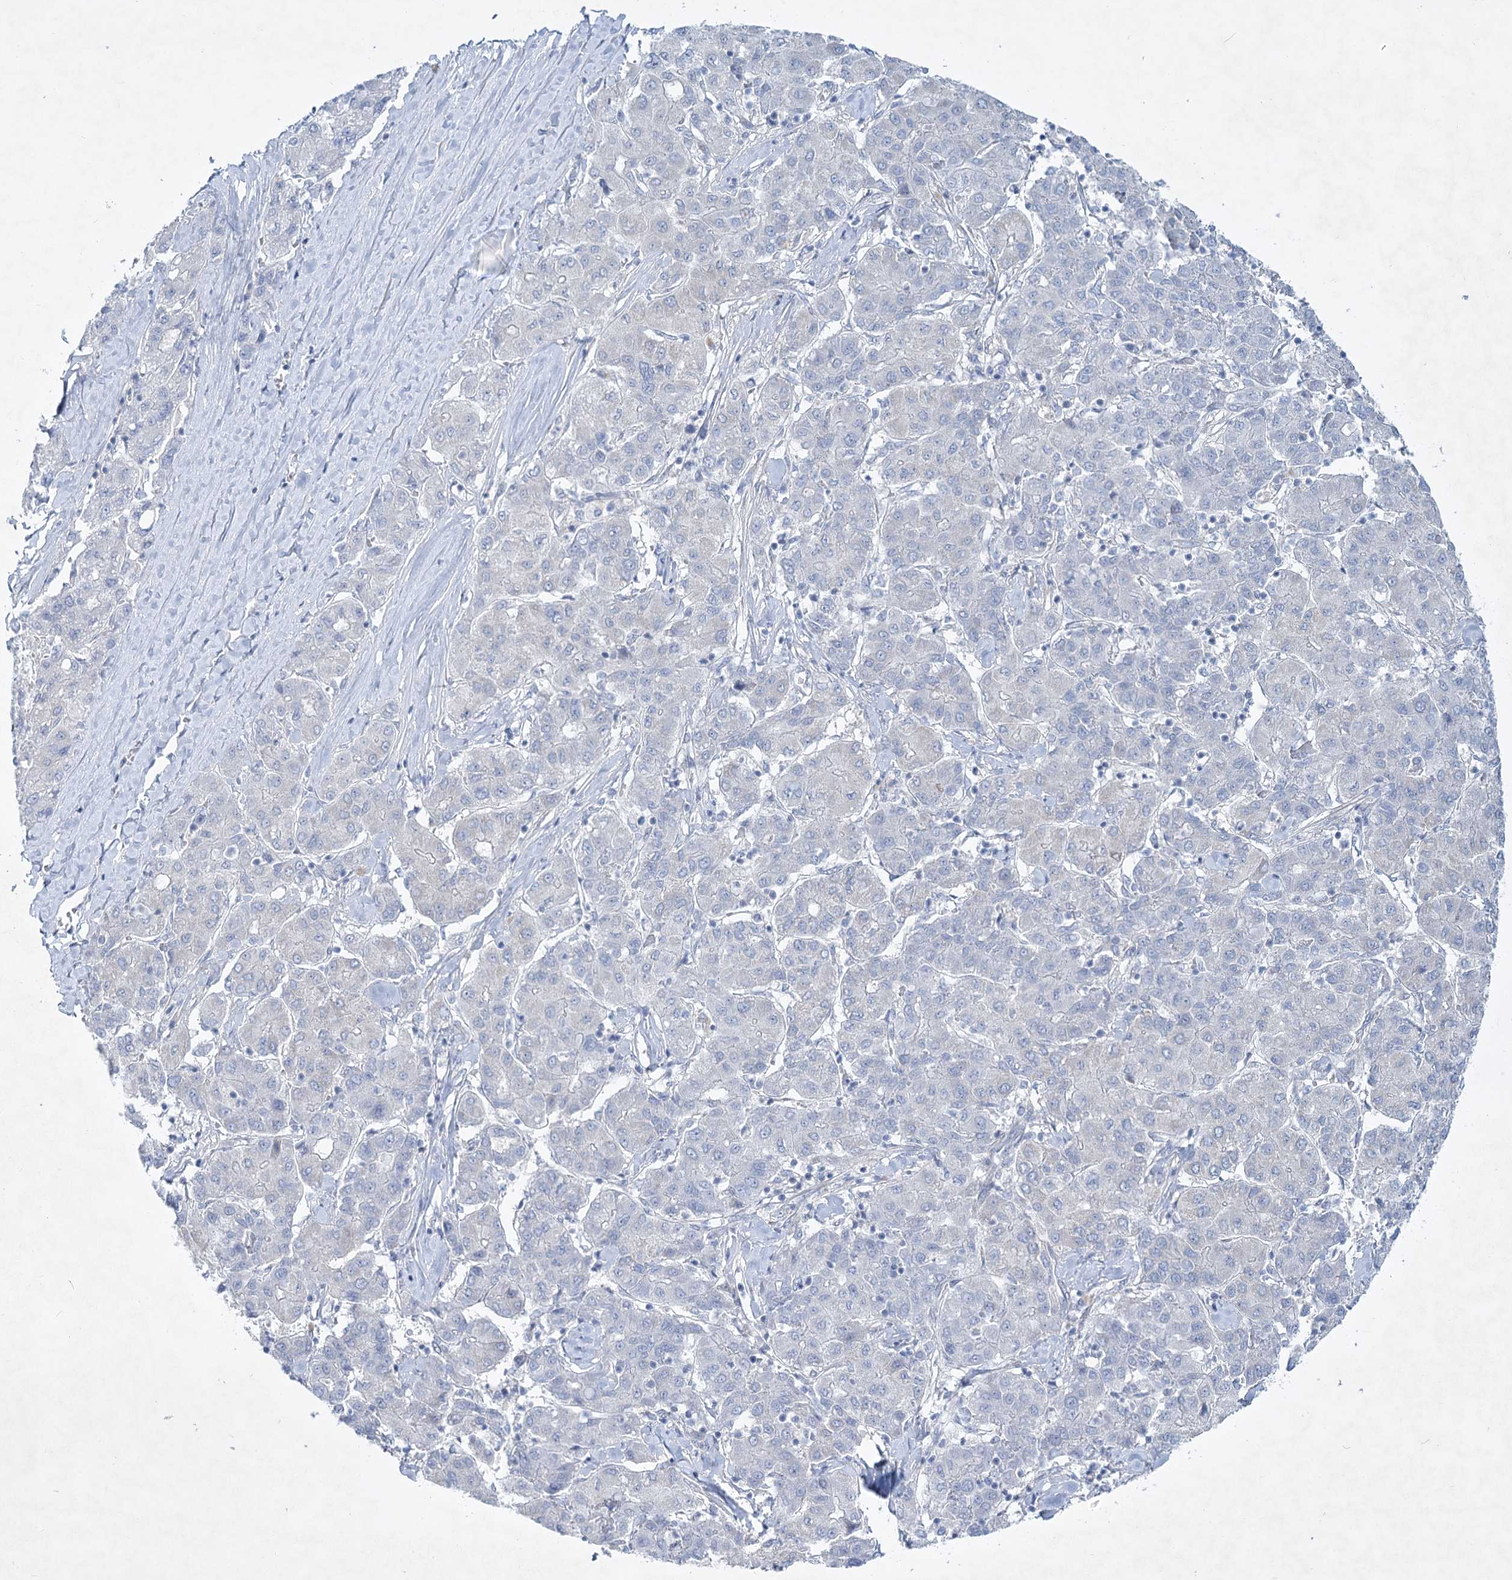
{"staining": {"intensity": "negative", "quantity": "none", "location": "none"}, "tissue": "liver cancer", "cell_type": "Tumor cells", "image_type": "cancer", "snomed": [{"axis": "morphology", "description": "Carcinoma, Hepatocellular, NOS"}, {"axis": "topography", "description": "Liver"}], "caption": "IHC image of neoplastic tissue: human hepatocellular carcinoma (liver) stained with DAB (3,3'-diaminobenzidine) displays no significant protein staining in tumor cells.", "gene": "AAMDC", "patient": {"sex": "male", "age": 65}}